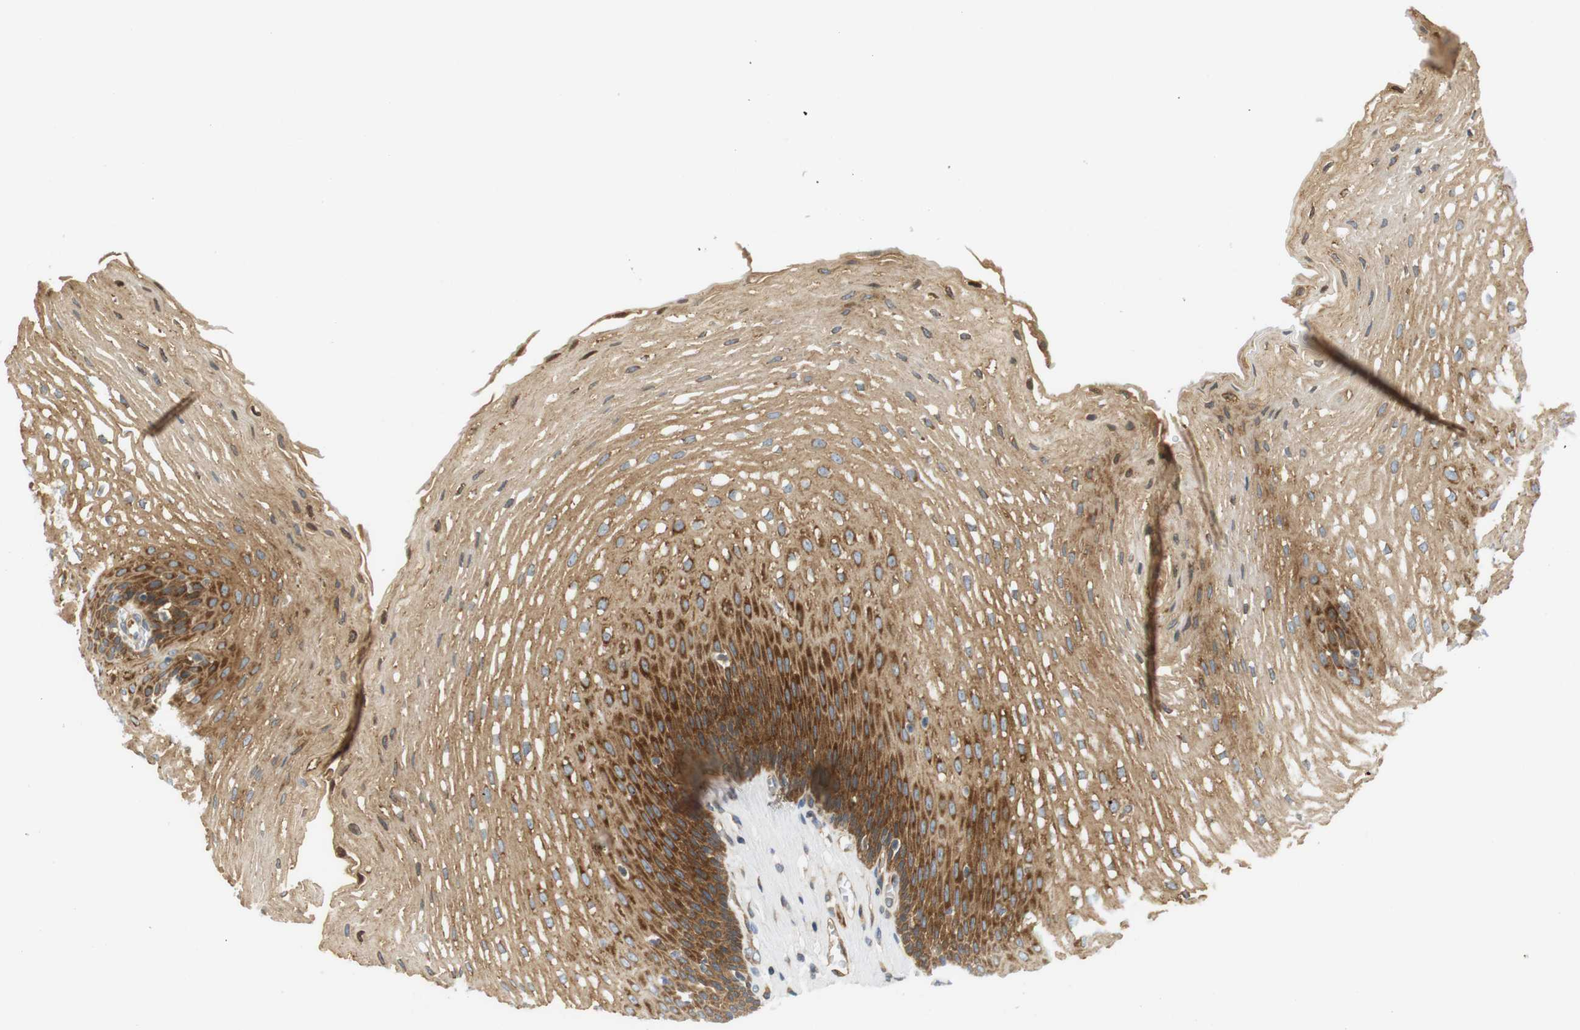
{"staining": {"intensity": "moderate", "quantity": ">75%", "location": "cytoplasmic/membranous"}, "tissue": "esophagus", "cell_type": "Squamous epithelial cells", "image_type": "normal", "snomed": [{"axis": "morphology", "description": "Normal tissue, NOS"}, {"axis": "topography", "description": "Esophagus"}], "caption": "Immunohistochemical staining of benign human esophagus exhibits >75% levels of moderate cytoplasmic/membranous protein positivity in approximately >75% of squamous epithelial cells.", "gene": "SH3GLB1", "patient": {"sex": "male", "age": 48}}